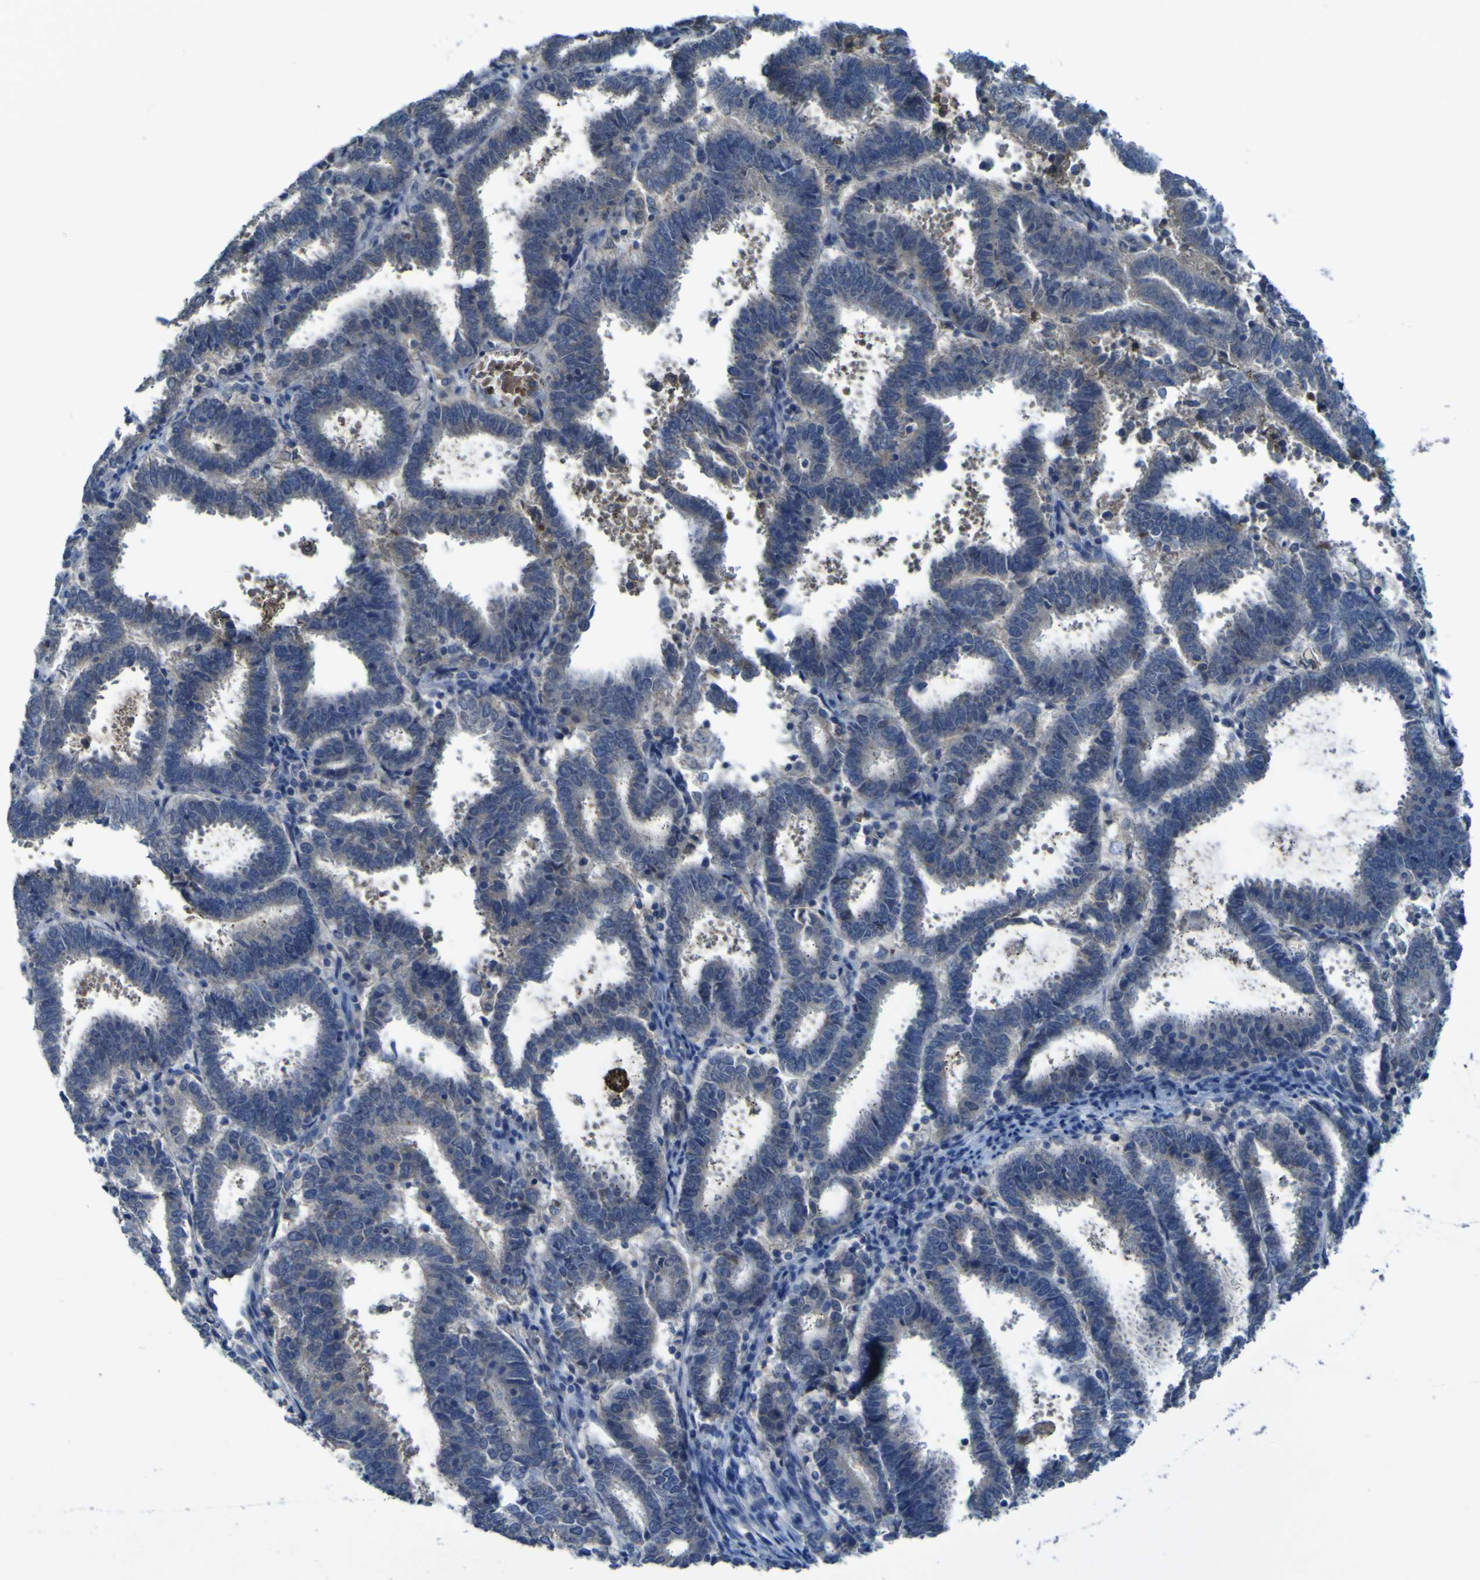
{"staining": {"intensity": "negative", "quantity": "none", "location": "none"}, "tissue": "endometrial cancer", "cell_type": "Tumor cells", "image_type": "cancer", "snomed": [{"axis": "morphology", "description": "Adenocarcinoma, NOS"}, {"axis": "topography", "description": "Uterus"}], "caption": "A high-resolution photomicrograph shows immunohistochemistry (IHC) staining of endometrial adenocarcinoma, which reveals no significant expression in tumor cells.", "gene": "SGK2", "patient": {"sex": "female", "age": 83}}